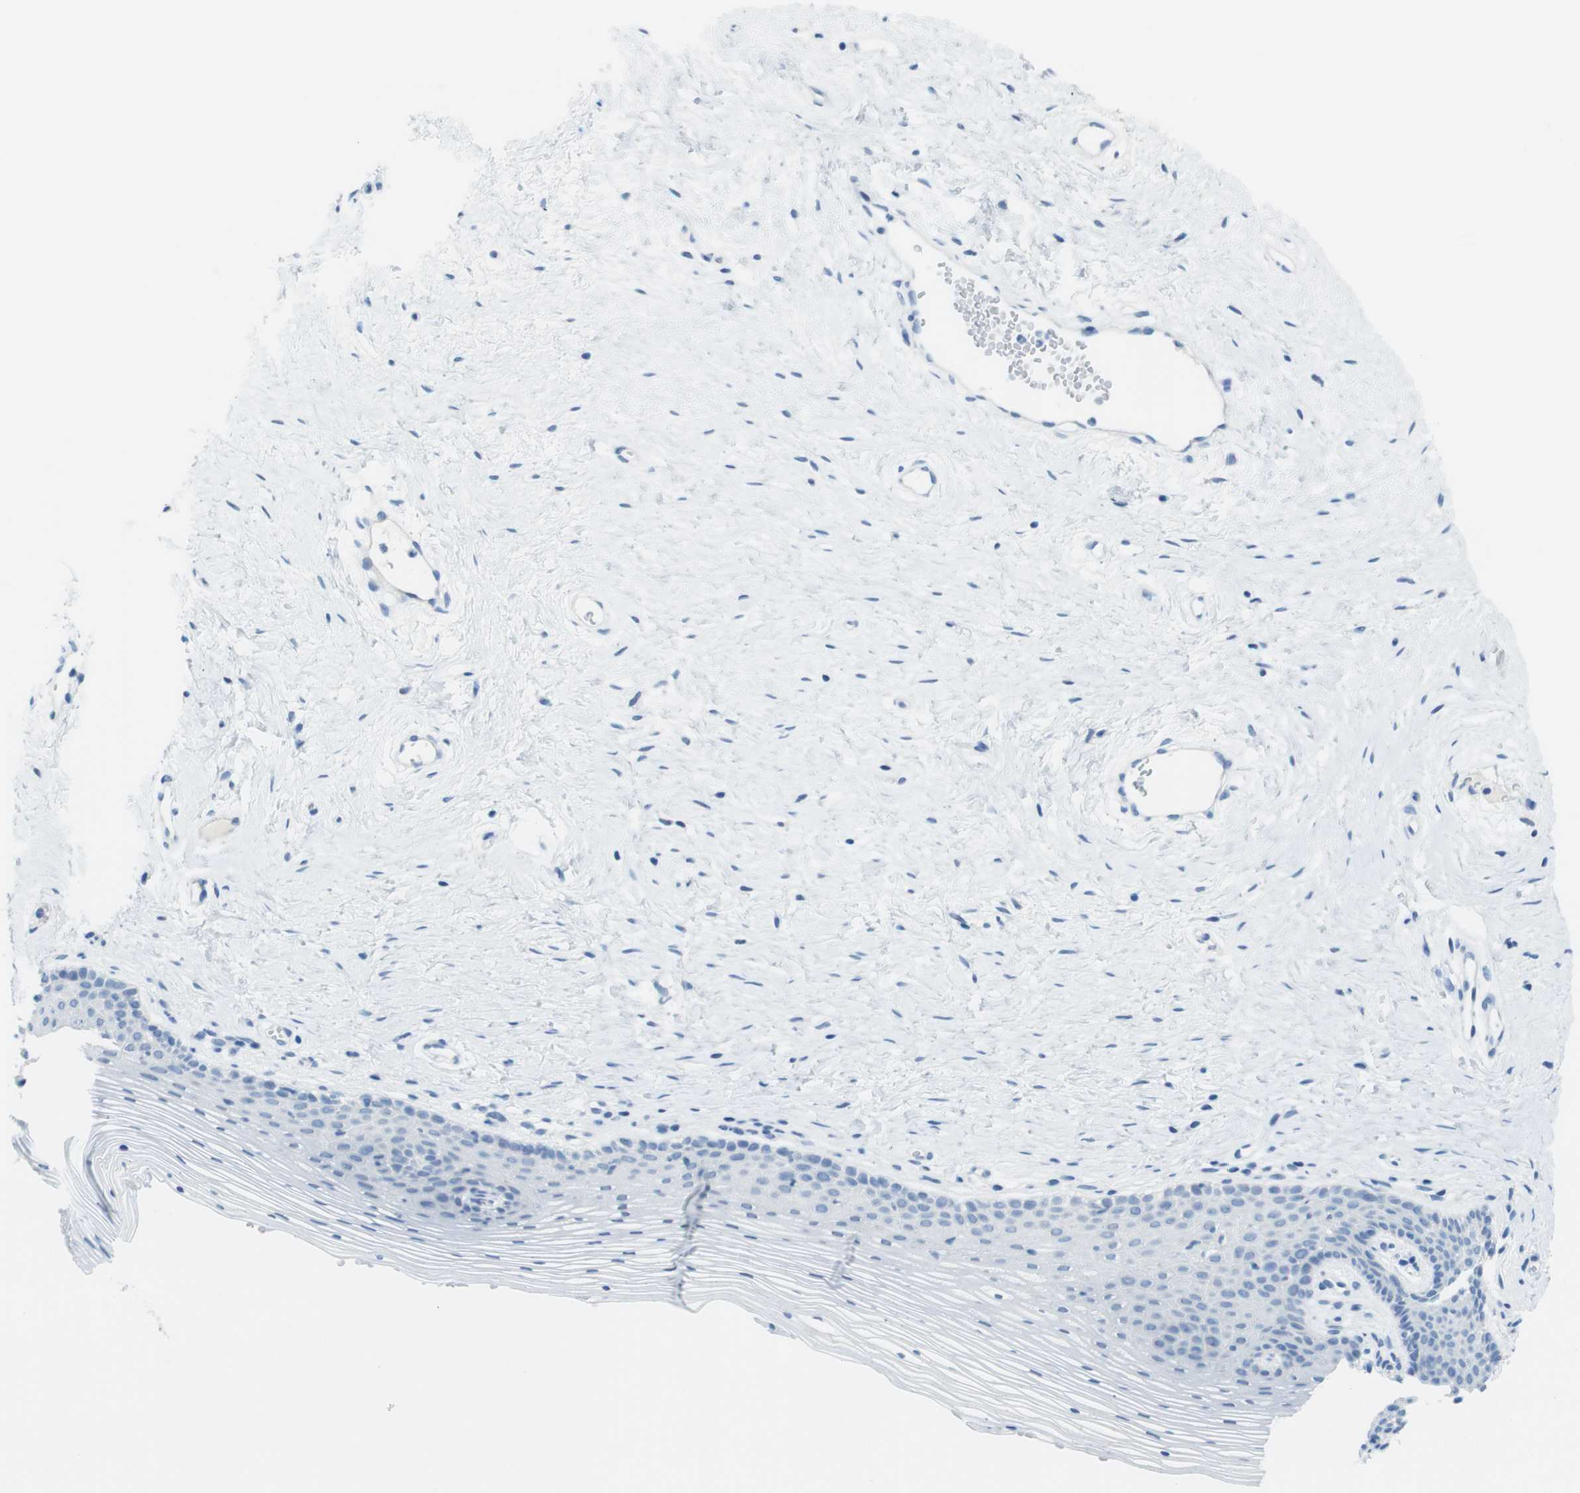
{"staining": {"intensity": "negative", "quantity": "none", "location": "none"}, "tissue": "vagina", "cell_type": "Squamous epithelial cells", "image_type": "normal", "snomed": [{"axis": "morphology", "description": "Normal tissue, NOS"}, {"axis": "topography", "description": "Vagina"}], "caption": "An immunohistochemistry micrograph of normal vagina is shown. There is no staining in squamous epithelial cells of vagina.", "gene": "OPN1SW", "patient": {"sex": "female", "age": 32}}